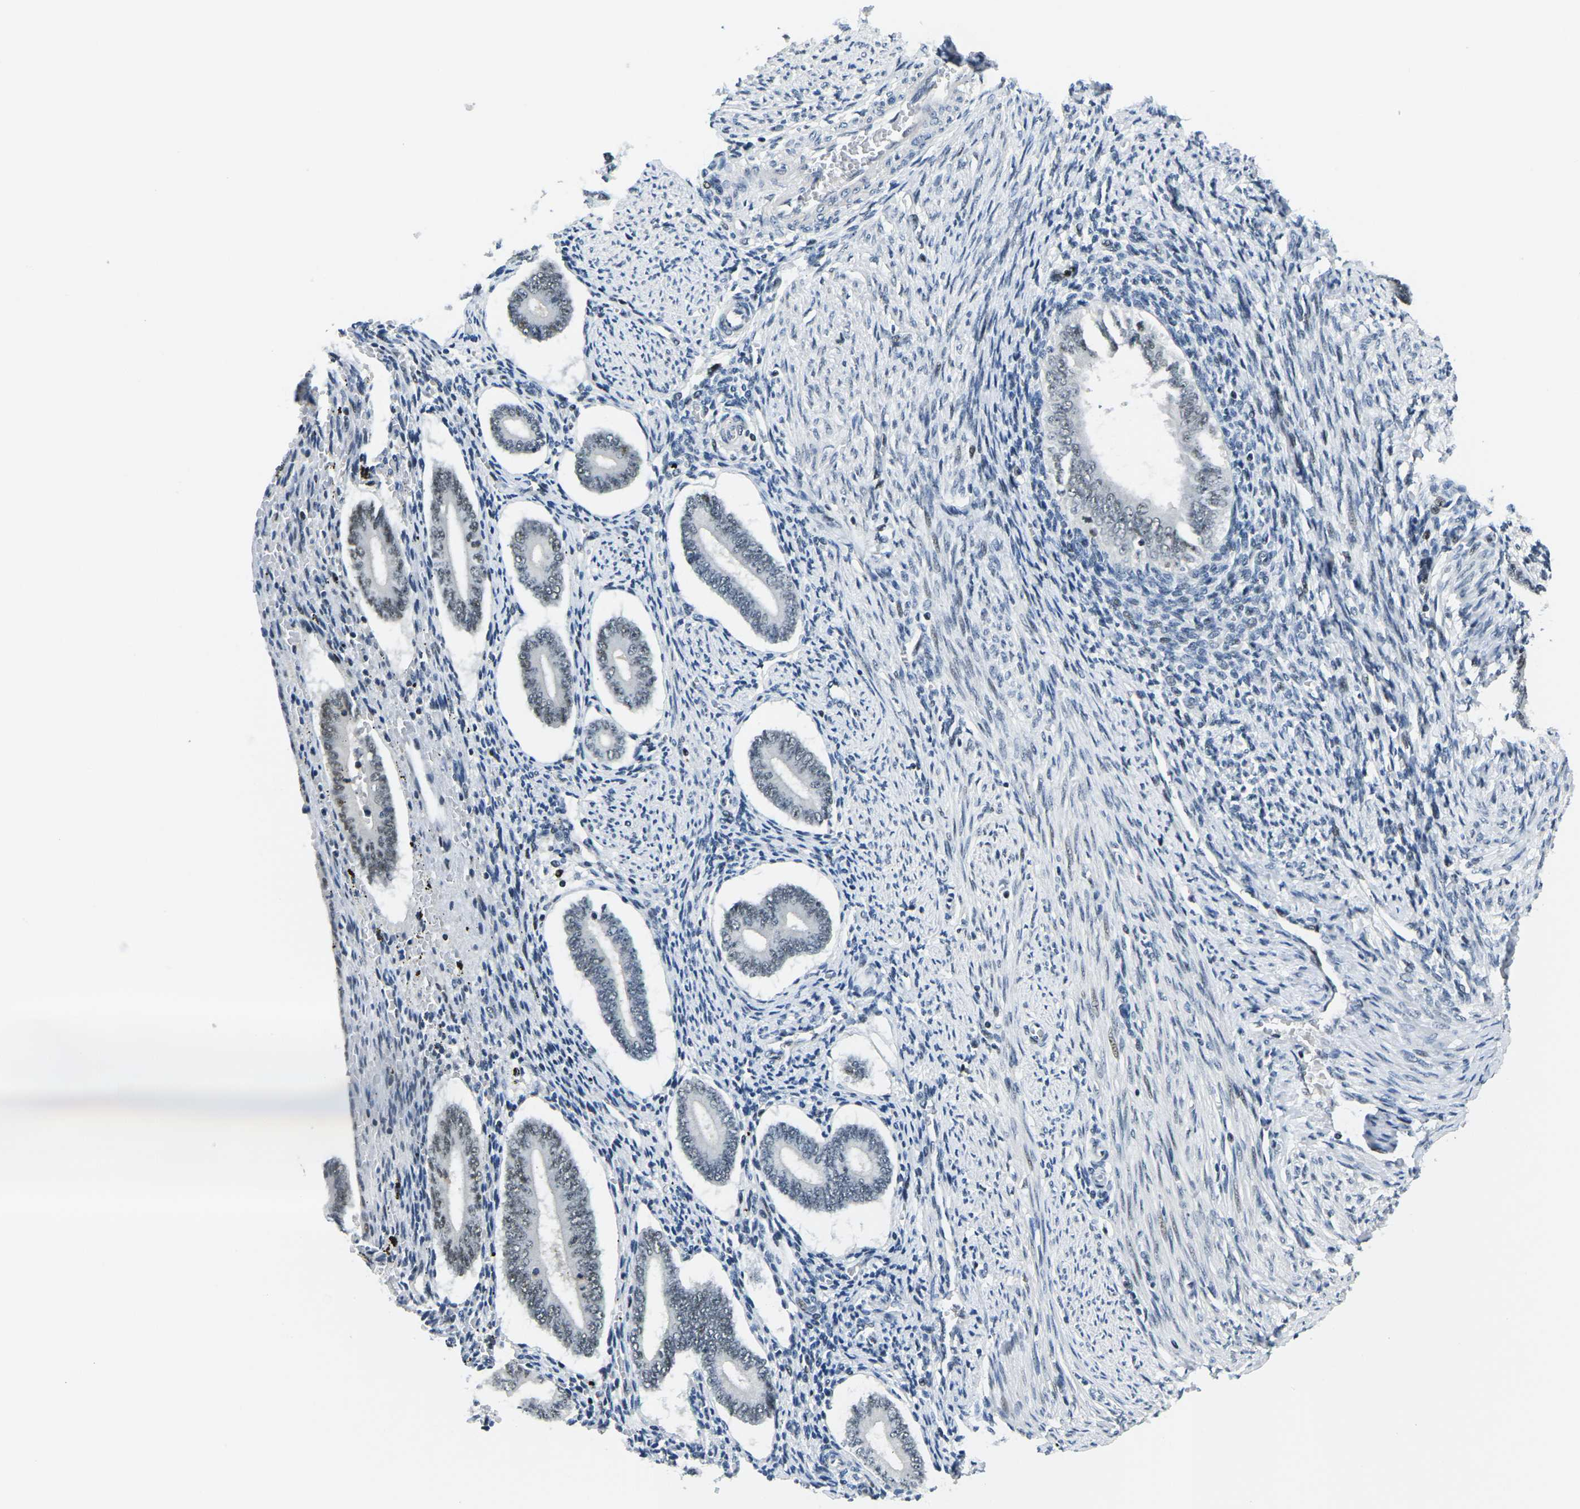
{"staining": {"intensity": "negative", "quantity": "none", "location": "none"}, "tissue": "endometrium", "cell_type": "Cells in endometrial stroma", "image_type": "normal", "snomed": [{"axis": "morphology", "description": "Normal tissue, NOS"}, {"axis": "topography", "description": "Endometrium"}], "caption": "IHC photomicrograph of unremarkable endometrium stained for a protein (brown), which reveals no staining in cells in endometrial stroma.", "gene": "PRPF8", "patient": {"sex": "female", "age": 42}}